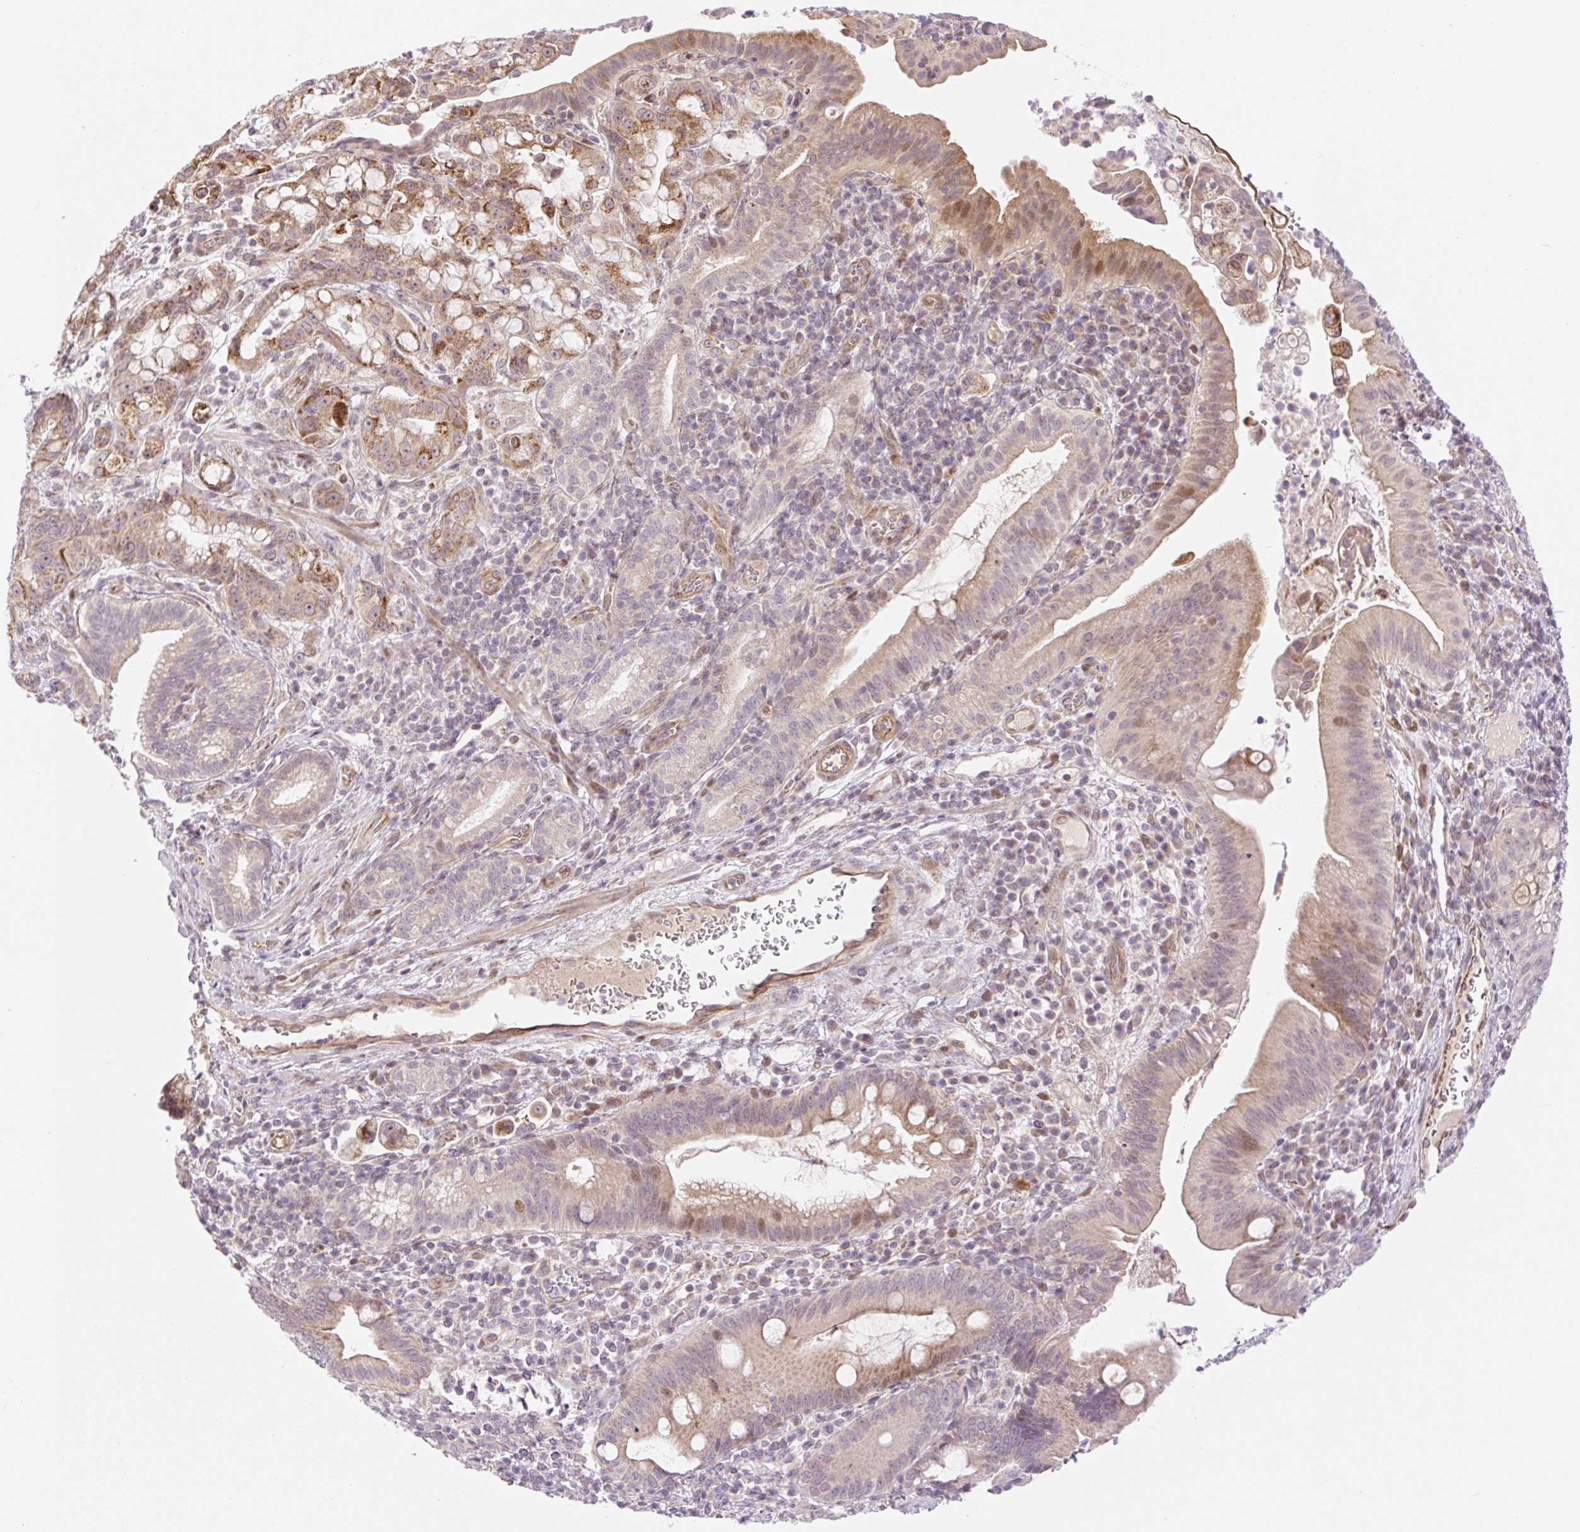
{"staining": {"intensity": "moderate", "quantity": "25%-75%", "location": "cytoplasmic/membranous,nuclear"}, "tissue": "pancreatic cancer", "cell_type": "Tumor cells", "image_type": "cancer", "snomed": [{"axis": "morphology", "description": "Adenocarcinoma, NOS"}, {"axis": "topography", "description": "Pancreas"}], "caption": "Protein analysis of adenocarcinoma (pancreatic) tissue exhibits moderate cytoplasmic/membranous and nuclear staining in about 25%-75% of tumor cells.", "gene": "ZNF394", "patient": {"sex": "male", "age": 68}}